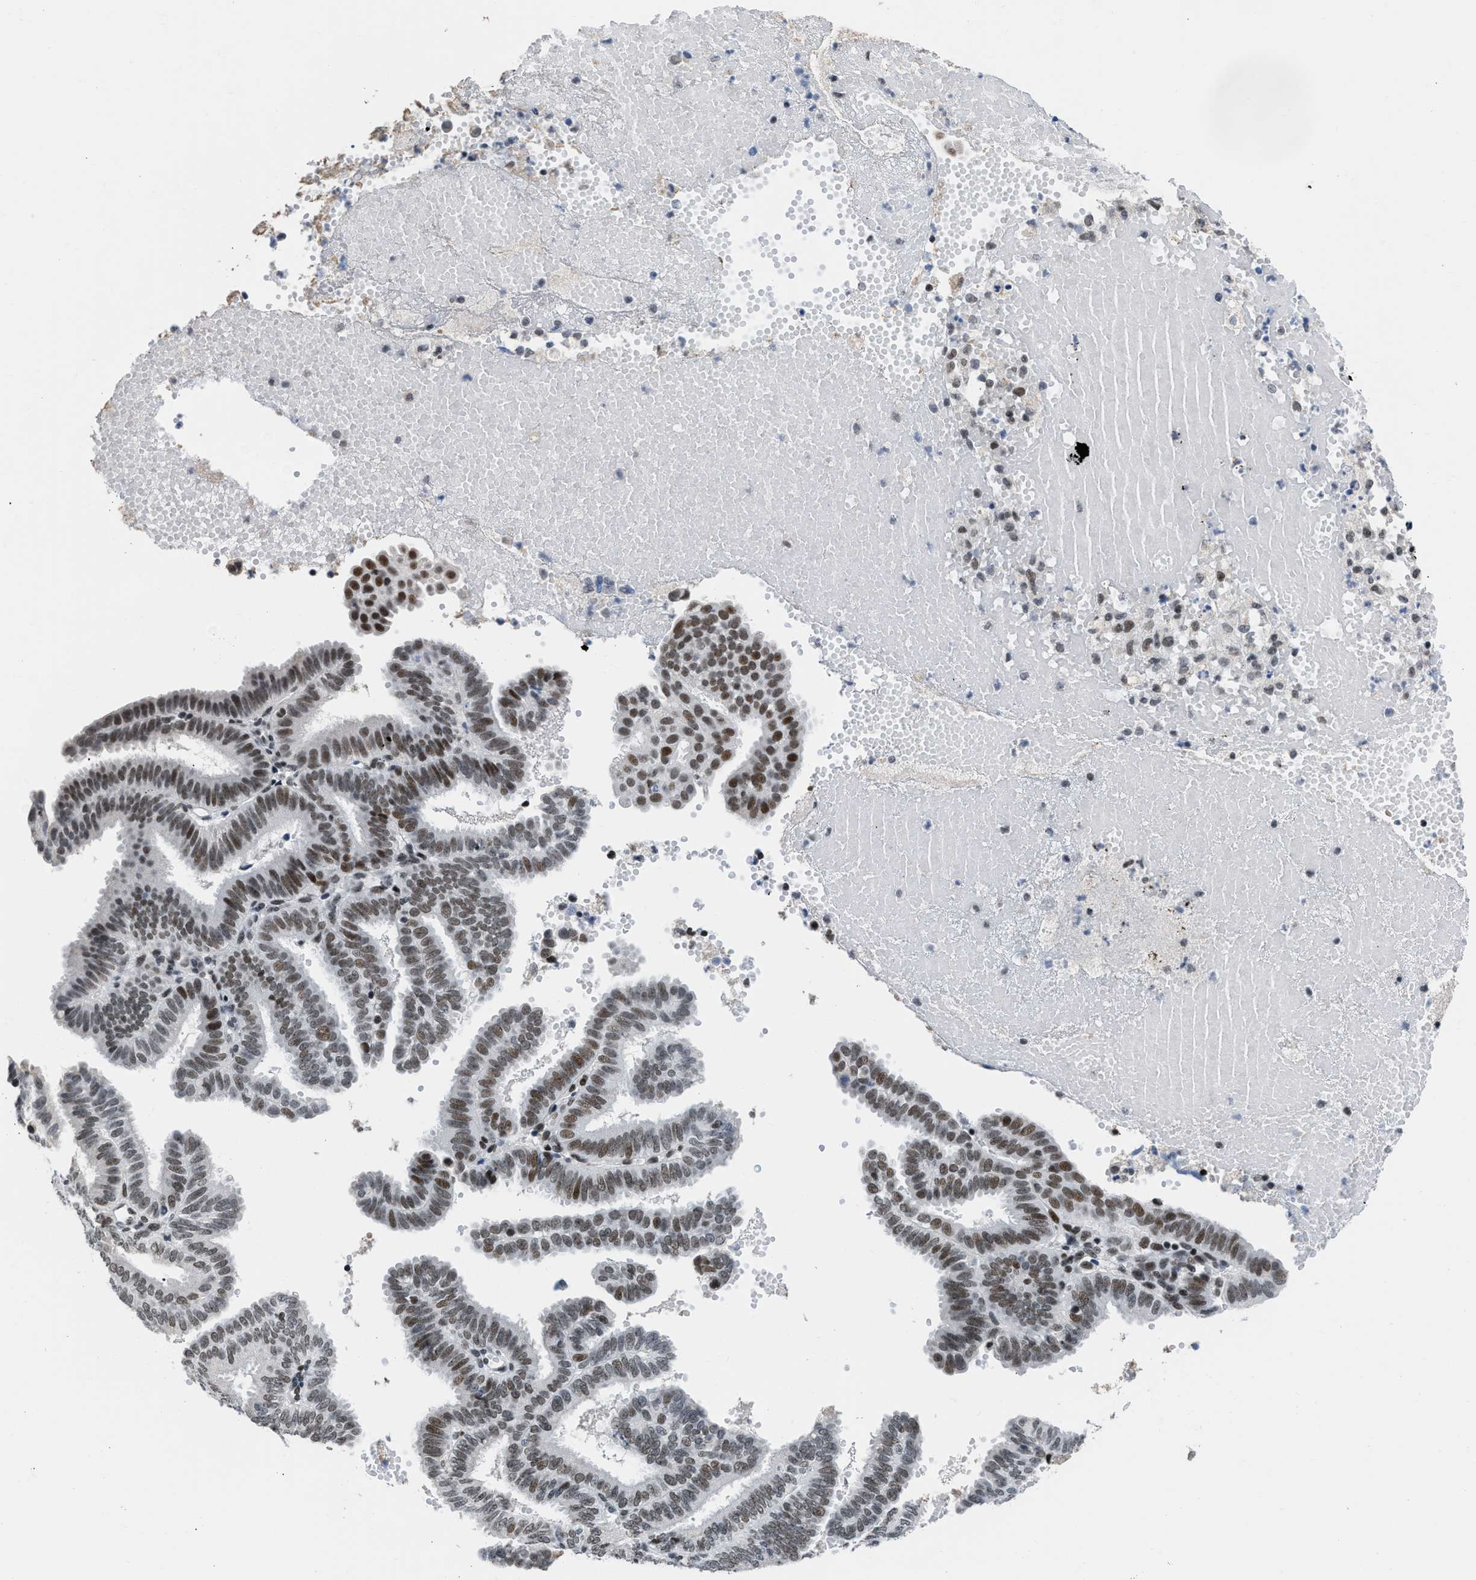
{"staining": {"intensity": "moderate", "quantity": ">75%", "location": "nuclear"}, "tissue": "endometrial cancer", "cell_type": "Tumor cells", "image_type": "cancer", "snomed": [{"axis": "morphology", "description": "Adenocarcinoma, NOS"}, {"axis": "topography", "description": "Endometrium"}], "caption": "This histopathology image reveals immunohistochemistry (IHC) staining of adenocarcinoma (endometrial), with medium moderate nuclear staining in approximately >75% of tumor cells.", "gene": "TERF2IP", "patient": {"sex": "female", "age": 58}}